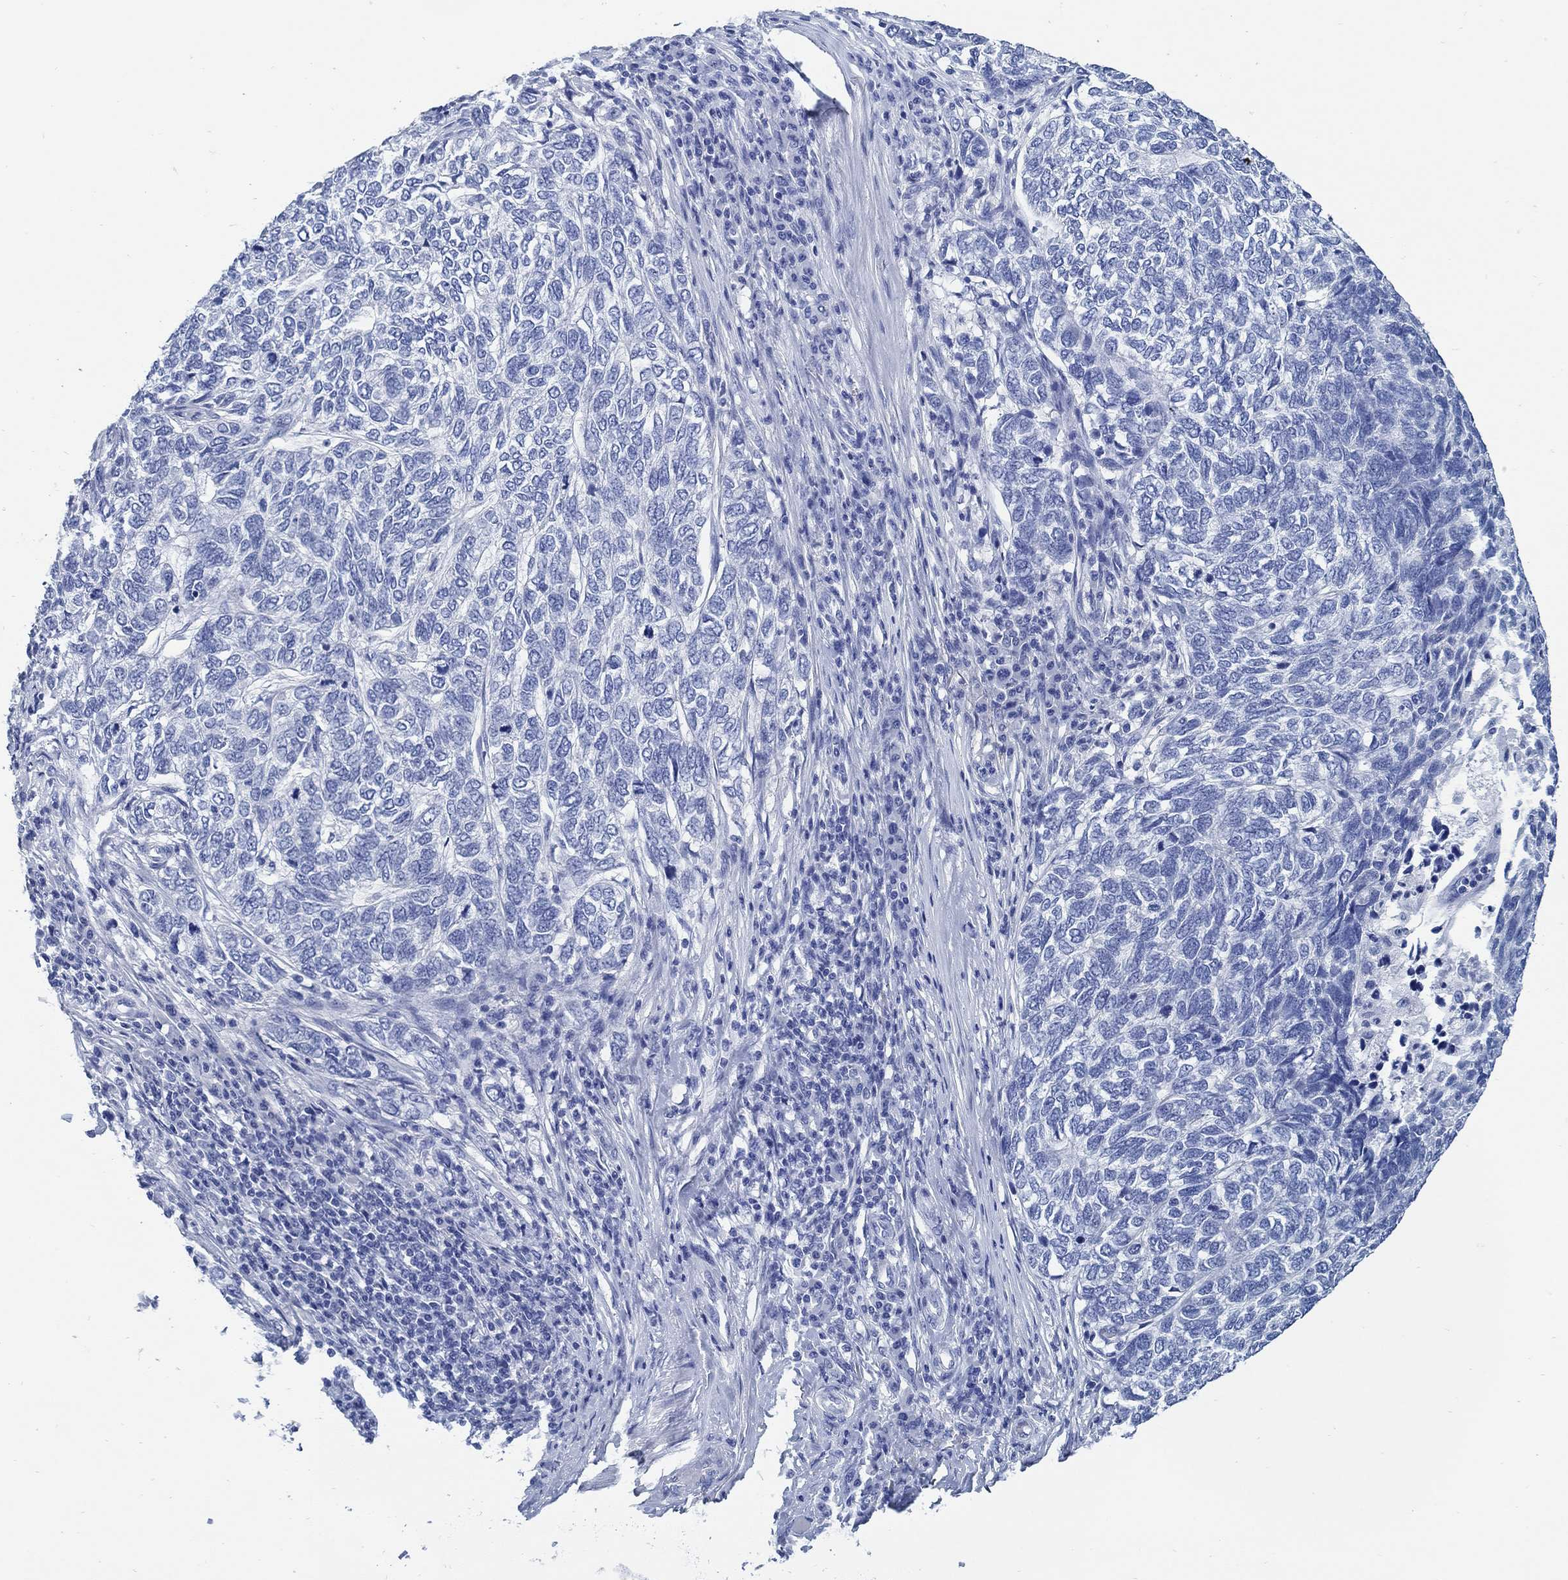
{"staining": {"intensity": "negative", "quantity": "none", "location": "none"}, "tissue": "skin cancer", "cell_type": "Tumor cells", "image_type": "cancer", "snomed": [{"axis": "morphology", "description": "Basal cell carcinoma"}, {"axis": "topography", "description": "Skin"}], "caption": "Skin basal cell carcinoma was stained to show a protein in brown. There is no significant staining in tumor cells.", "gene": "SLC45A1", "patient": {"sex": "female", "age": 65}}